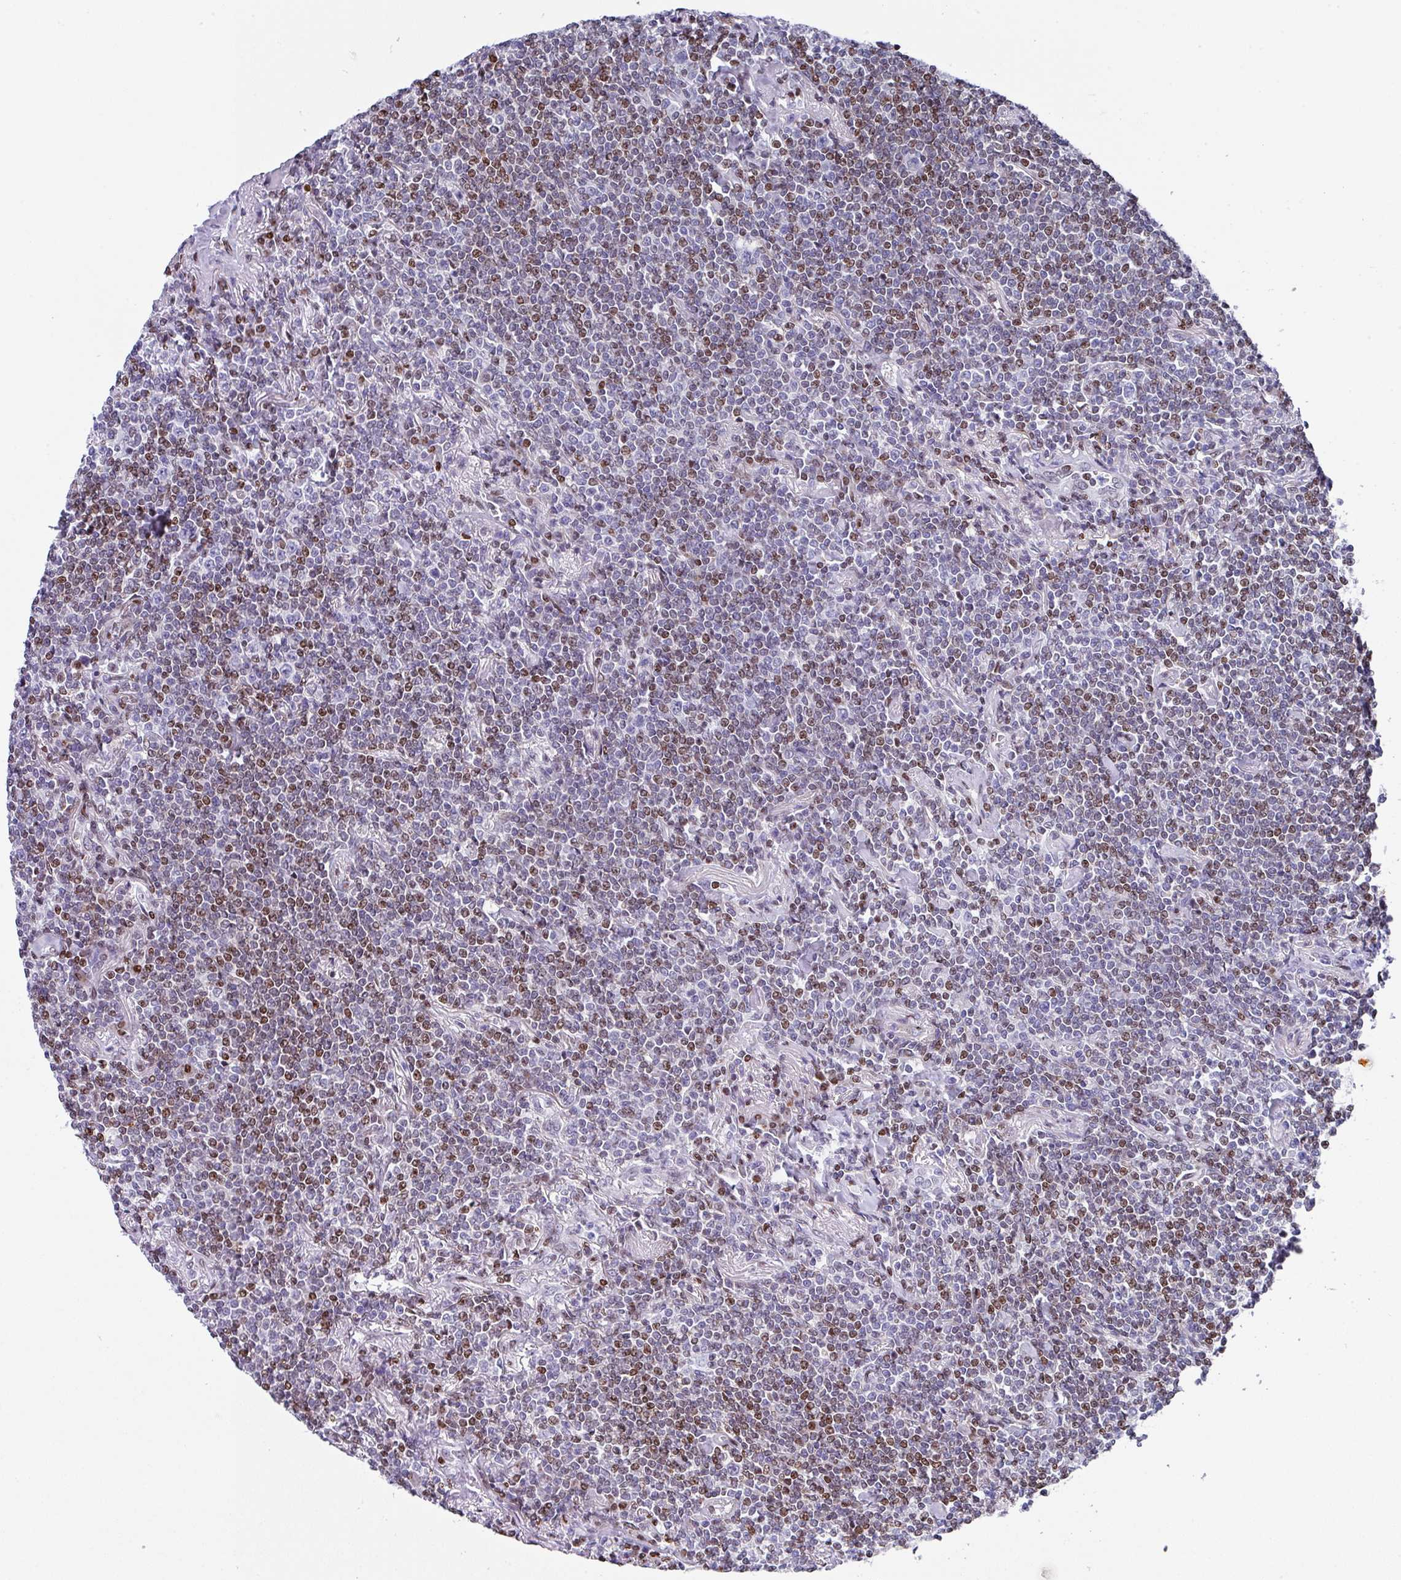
{"staining": {"intensity": "moderate", "quantity": "25%-75%", "location": "nuclear"}, "tissue": "lymphoma", "cell_type": "Tumor cells", "image_type": "cancer", "snomed": [{"axis": "morphology", "description": "Malignant lymphoma, non-Hodgkin's type, Low grade"}, {"axis": "topography", "description": "Lung"}], "caption": "Immunohistochemical staining of human low-grade malignant lymphoma, non-Hodgkin's type shows medium levels of moderate nuclear positivity in approximately 25%-75% of tumor cells. (IHC, brightfield microscopy, high magnification).", "gene": "TCF3", "patient": {"sex": "female", "age": 71}}